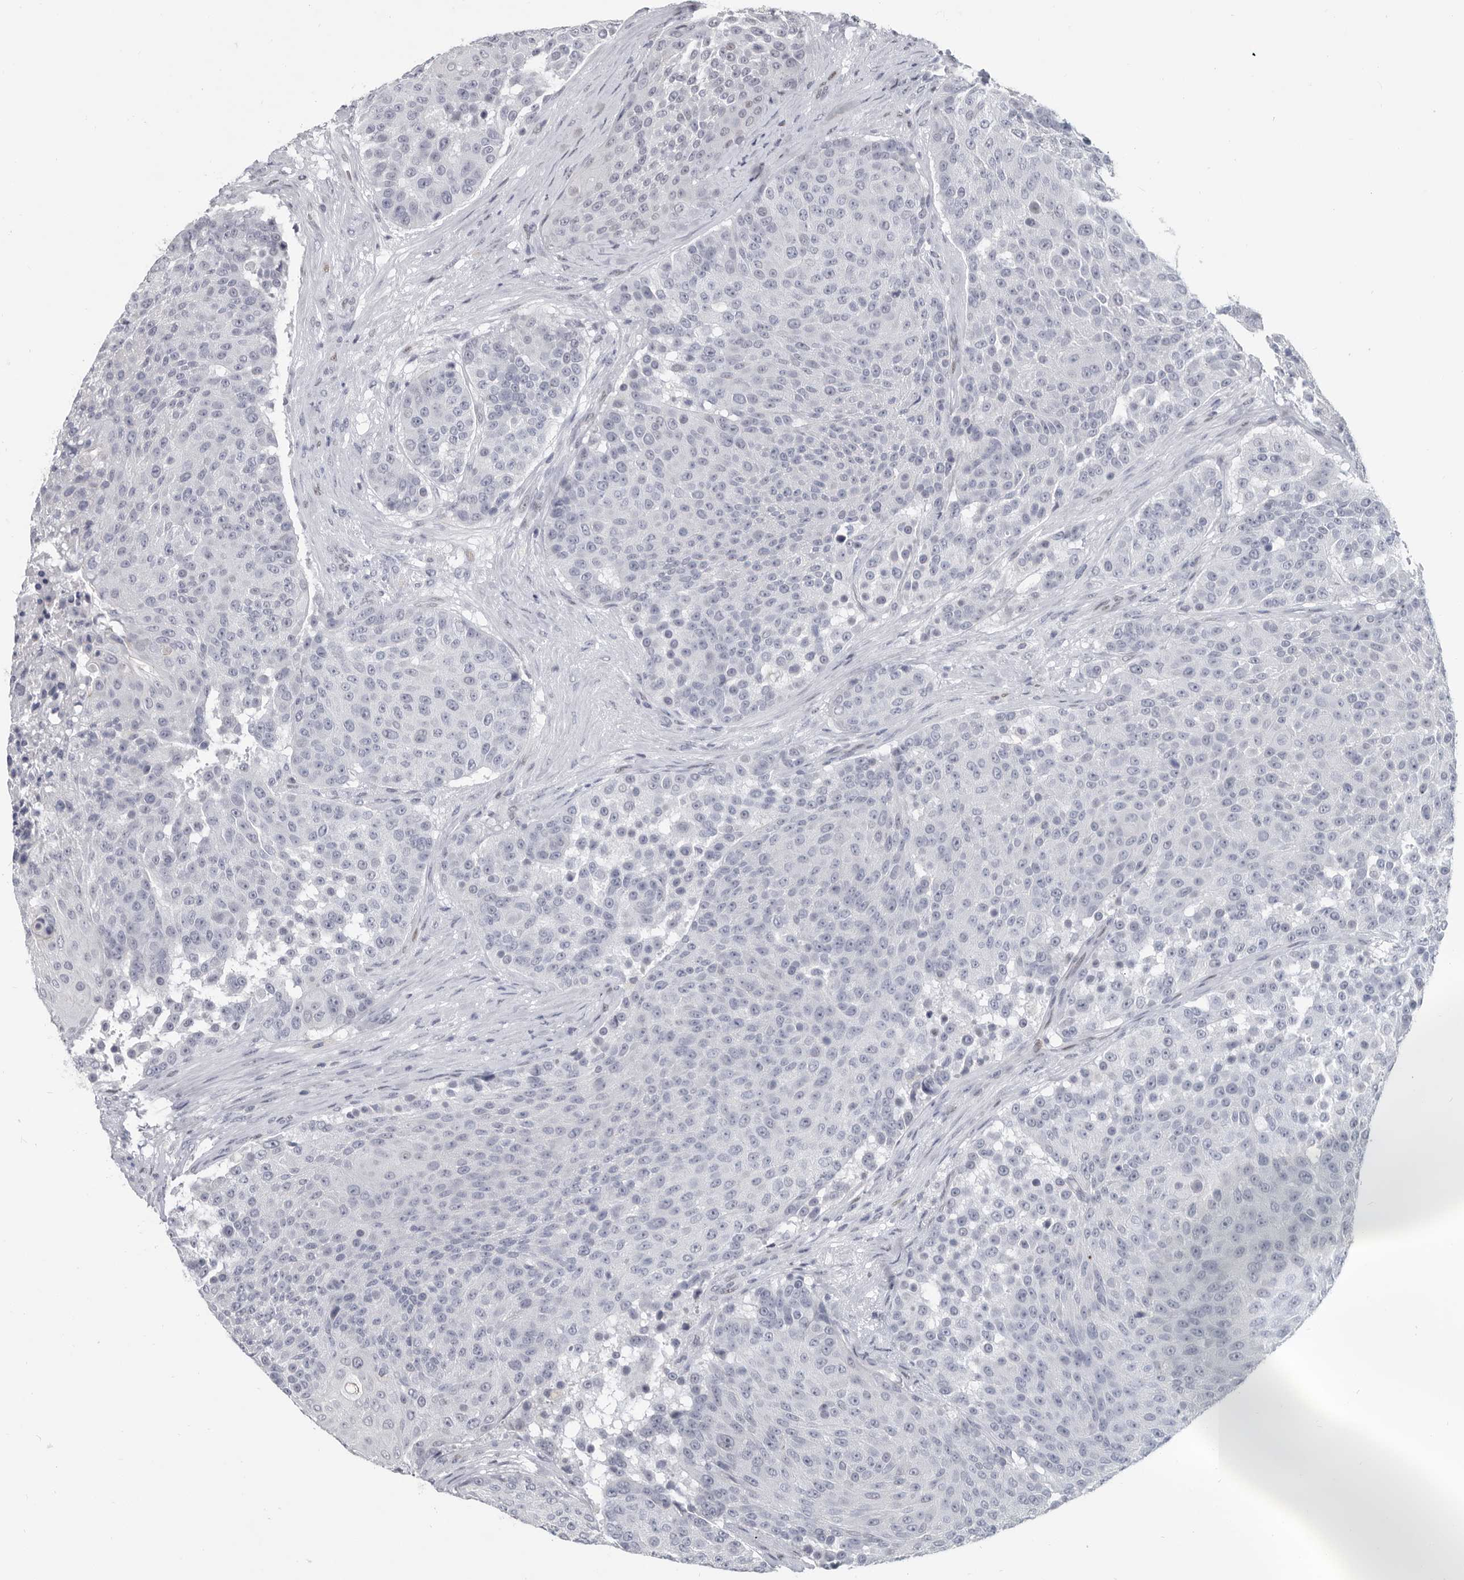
{"staining": {"intensity": "negative", "quantity": "none", "location": "none"}, "tissue": "urothelial cancer", "cell_type": "Tumor cells", "image_type": "cancer", "snomed": [{"axis": "morphology", "description": "Urothelial carcinoma, High grade"}, {"axis": "topography", "description": "Urinary bladder"}], "caption": "Immunohistochemistry micrograph of neoplastic tissue: urothelial cancer stained with DAB (3,3'-diaminobenzidine) reveals no significant protein positivity in tumor cells.", "gene": "WRAP73", "patient": {"sex": "female", "age": 63}}